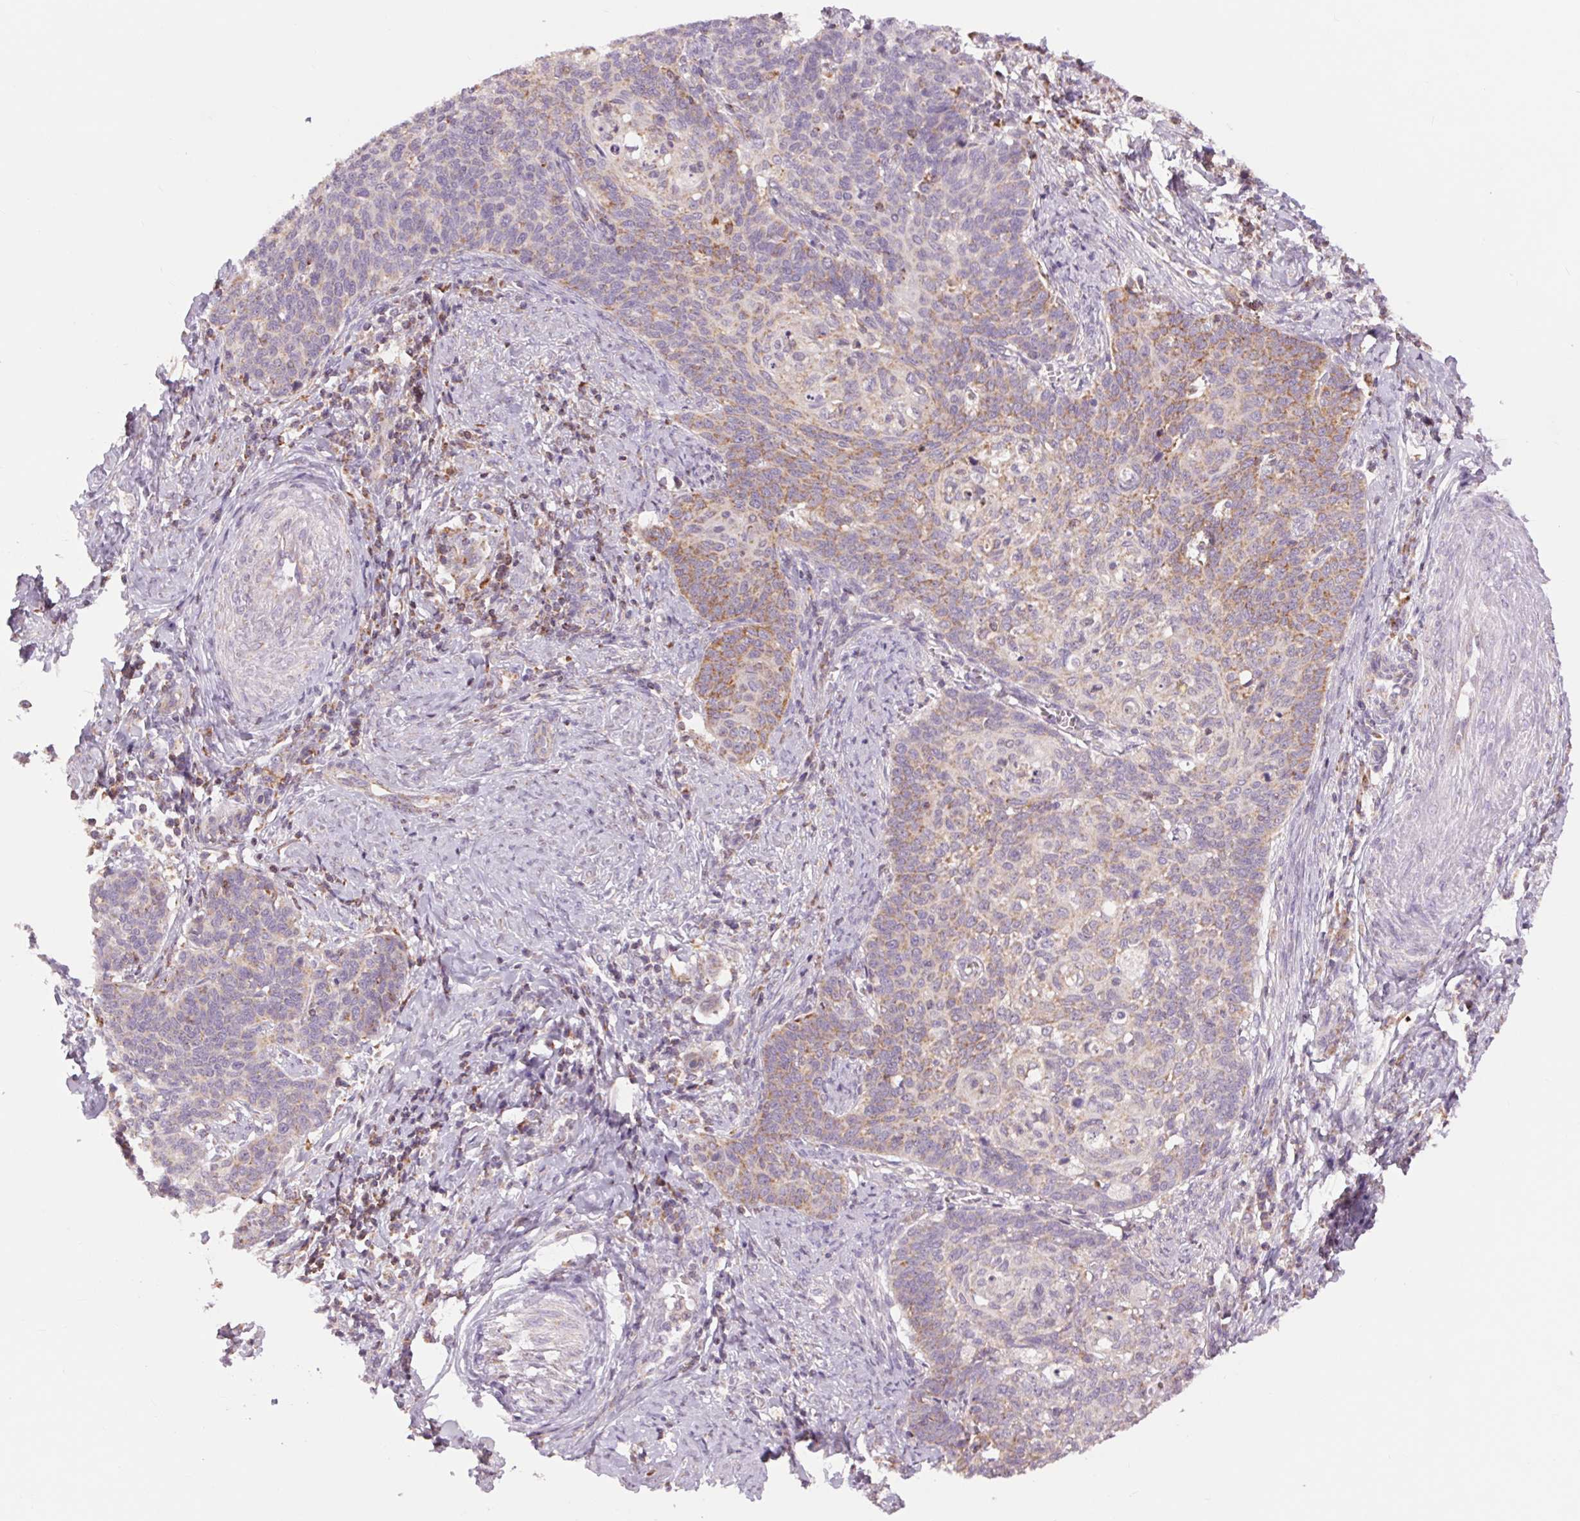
{"staining": {"intensity": "moderate", "quantity": ">75%", "location": "cytoplasmic/membranous"}, "tissue": "cervical cancer", "cell_type": "Tumor cells", "image_type": "cancer", "snomed": [{"axis": "morphology", "description": "Normal tissue, NOS"}, {"axis": "morphology", "description": "Squamous cell carcinoma, NOS"}, {"axis": "topography", "description": "Cervix"}], "caption": "This micrograph shows squamous cell carcinoma (cervical) stained with immunohistochemistry to label a protein in brown. The cytoplasmic/membranous of tumor cells show moderate positivity for the protein. Nuclei are counter-stained blue.", "gene": "COX6A1", "patient": {"sex": "female", "age": 39}}